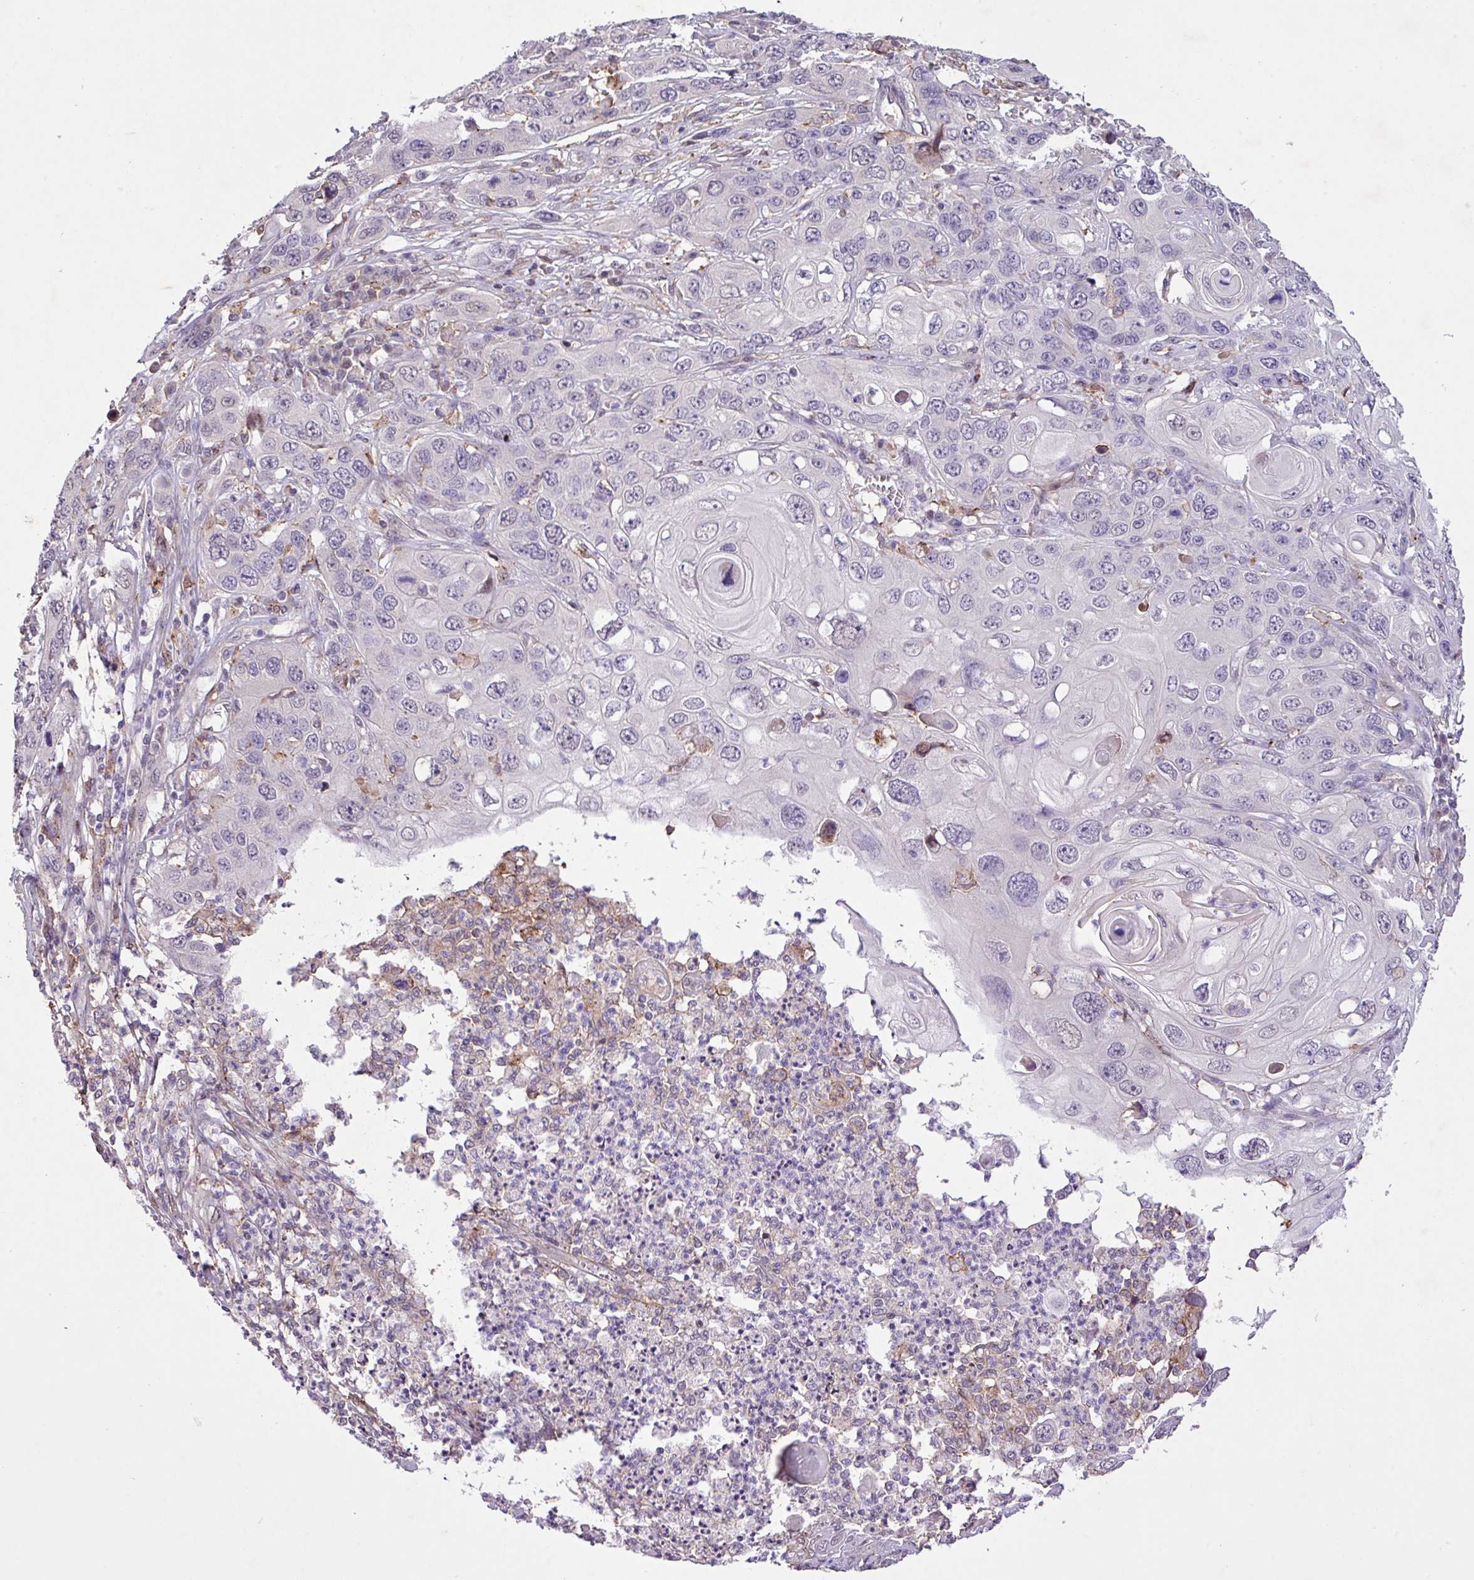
{"staining": {"intensity": "negative", "quantity": "none", "location": "none"}, "tissue": "skin cancer", "cell_type": "Tumor cells", "image_type": "cancer", "snomed": [{"axis": "morphology", "description": "Squamous cell carcinoma, NOS"}, {"axis": "topography", "description": "Skin"}], "caption": "Histopathology image shows no protein expression in tumor cells of skin cancer tissue.", "gene": "RPP25L", "patient": {"sex": "male", "age": 55}}